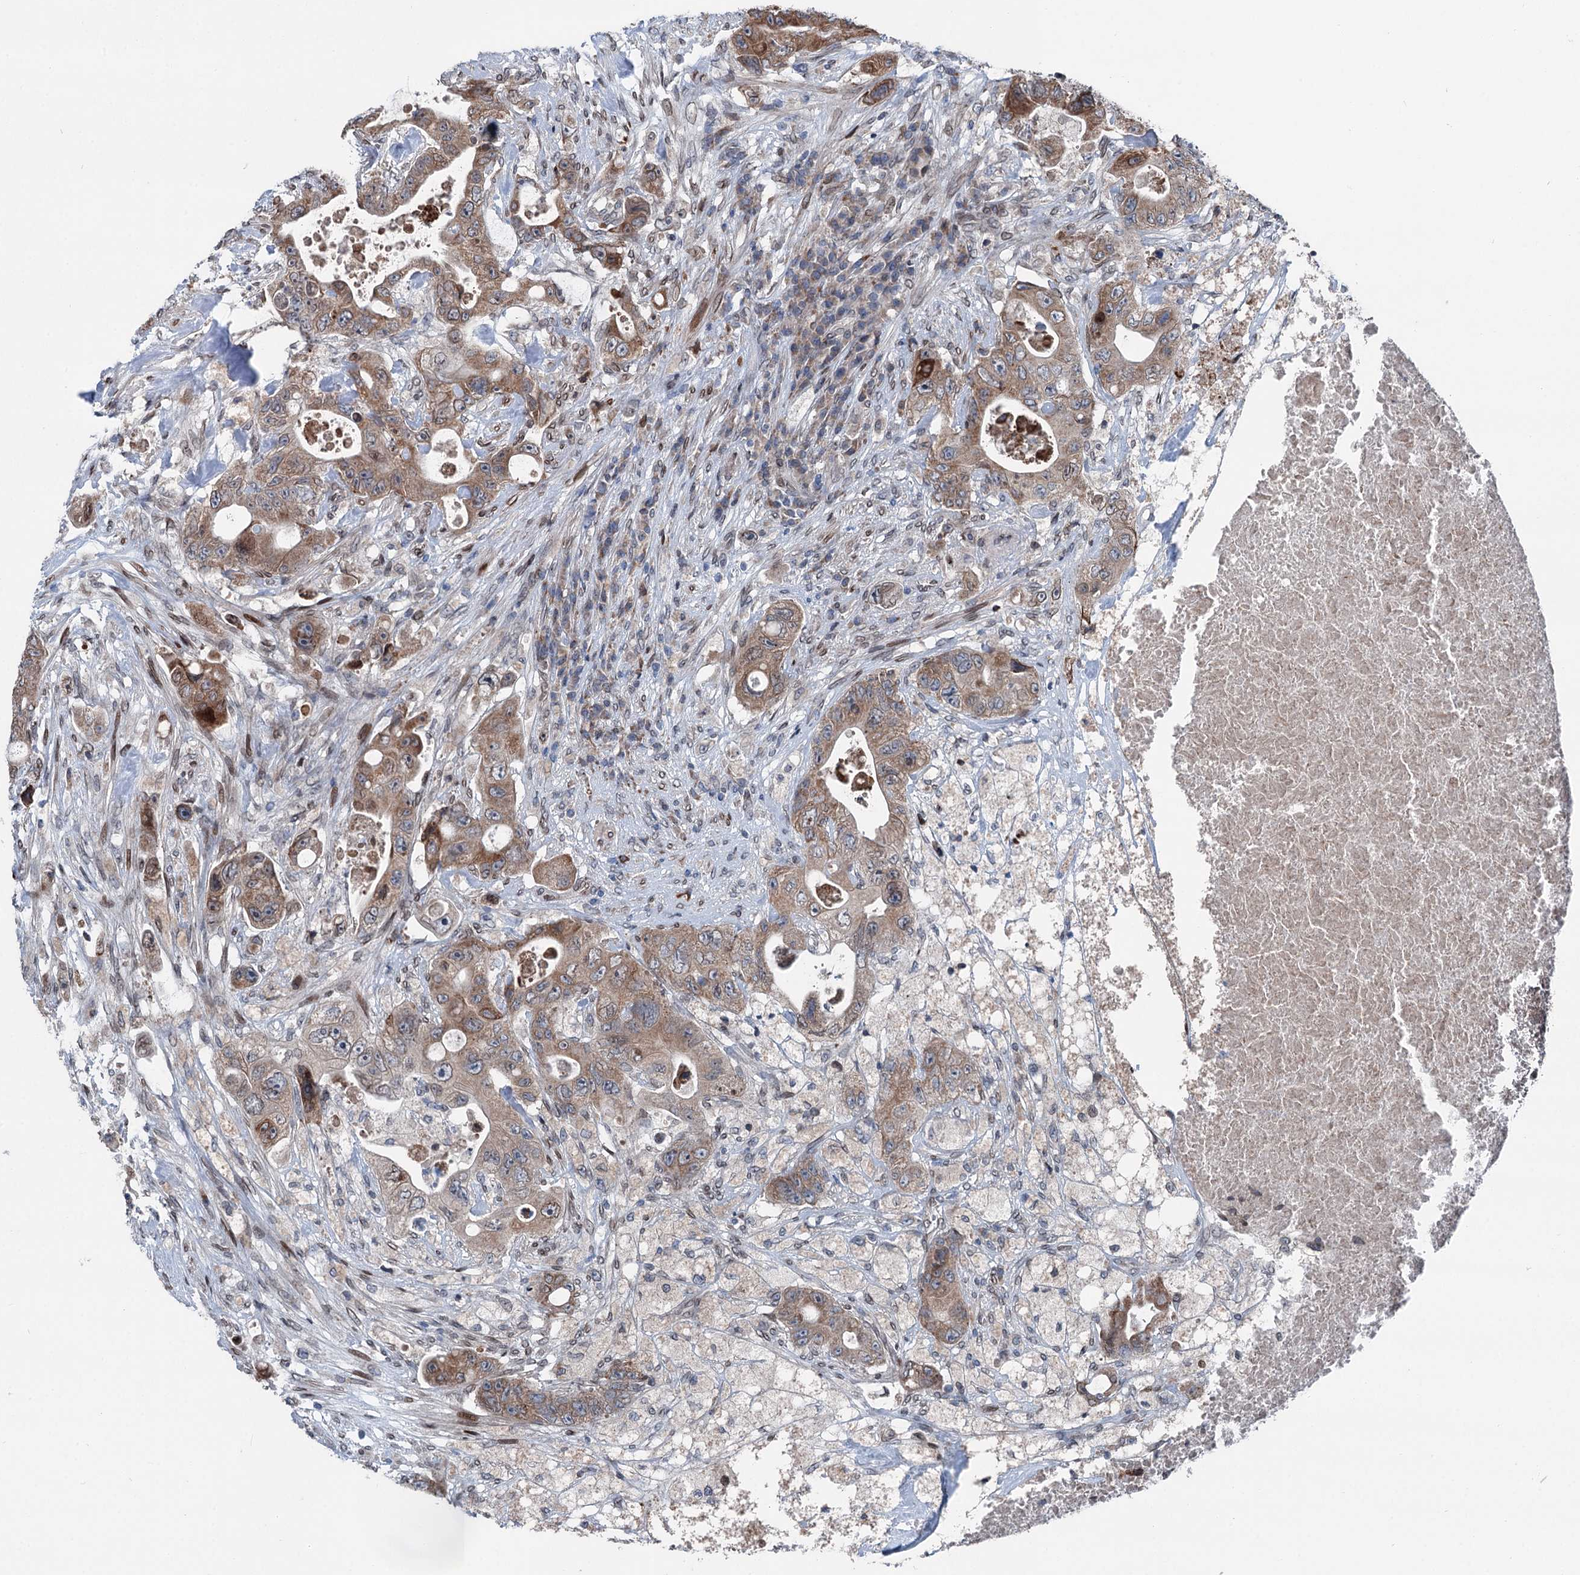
{"staining": {"intensity": "moderate", "quantity": ">75%", "location": "cytoplasmic/membranous"}, "tissue": "colorectal cancer", "cell_type": "Tumor cells", "image_type": "cancer", "snomed": [{"axis": "morphology", "description": "Adenocarcinoma, NOS"}, {"axis": "topography", "description": "Colon"}], "caption": "This is an image of IHC staining of adenocarcinoma (colorectal), which shows moderate expression in the cytoplasmic/membranous of tumor cells.", "gene": "MRPL14", "patient": {"sex": "female", "age": 46}}